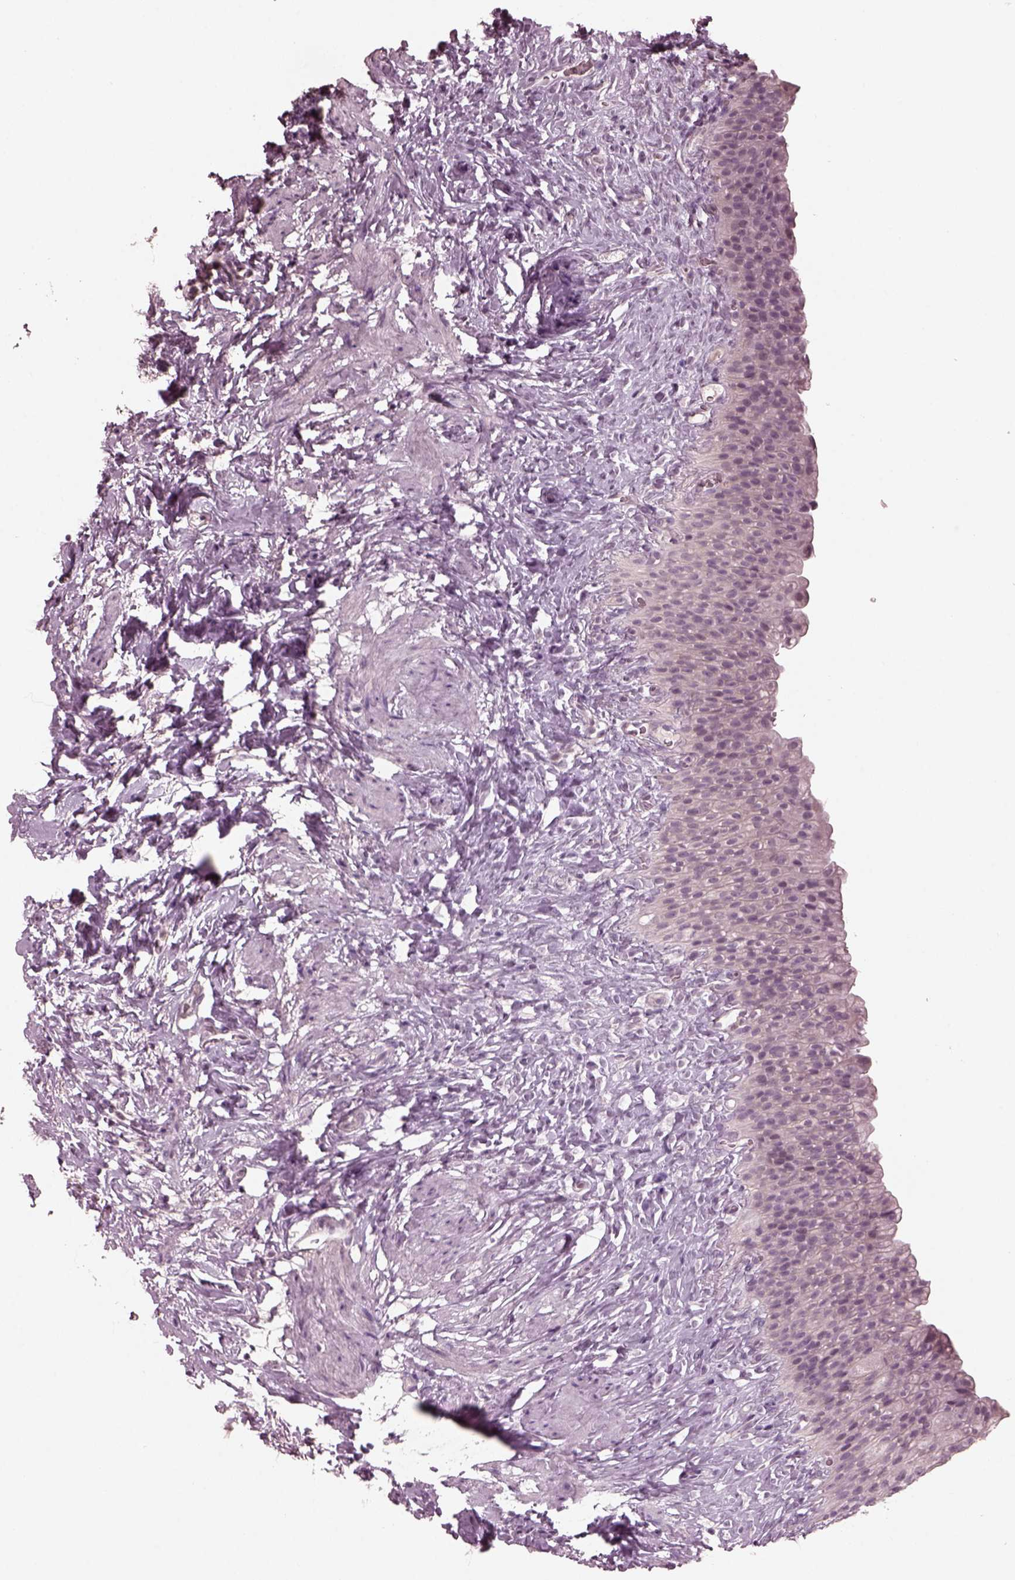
{"staining": {"intensity": "negative", "quantity": "none", "location": "none"}, "tissue": "urinary bladder", "cell_type": "Urothelial cells", "image_type": "normal", "snomed": [{"axis": "morphology", "description": "Normal tissue, NOS"}, {"axis": "topography", "description": "Urinary bladder"}], "caption": "An immunohistochemistry (IHC) histopathology image of benign urinary bladder is shown. There is no staining in urothelial cells of urinary bladder. (DAB IHC visualized using brightfield microscopy, high magnification).", "gene": "RGS7", "patient": {"sex": "male", "age": 76}}